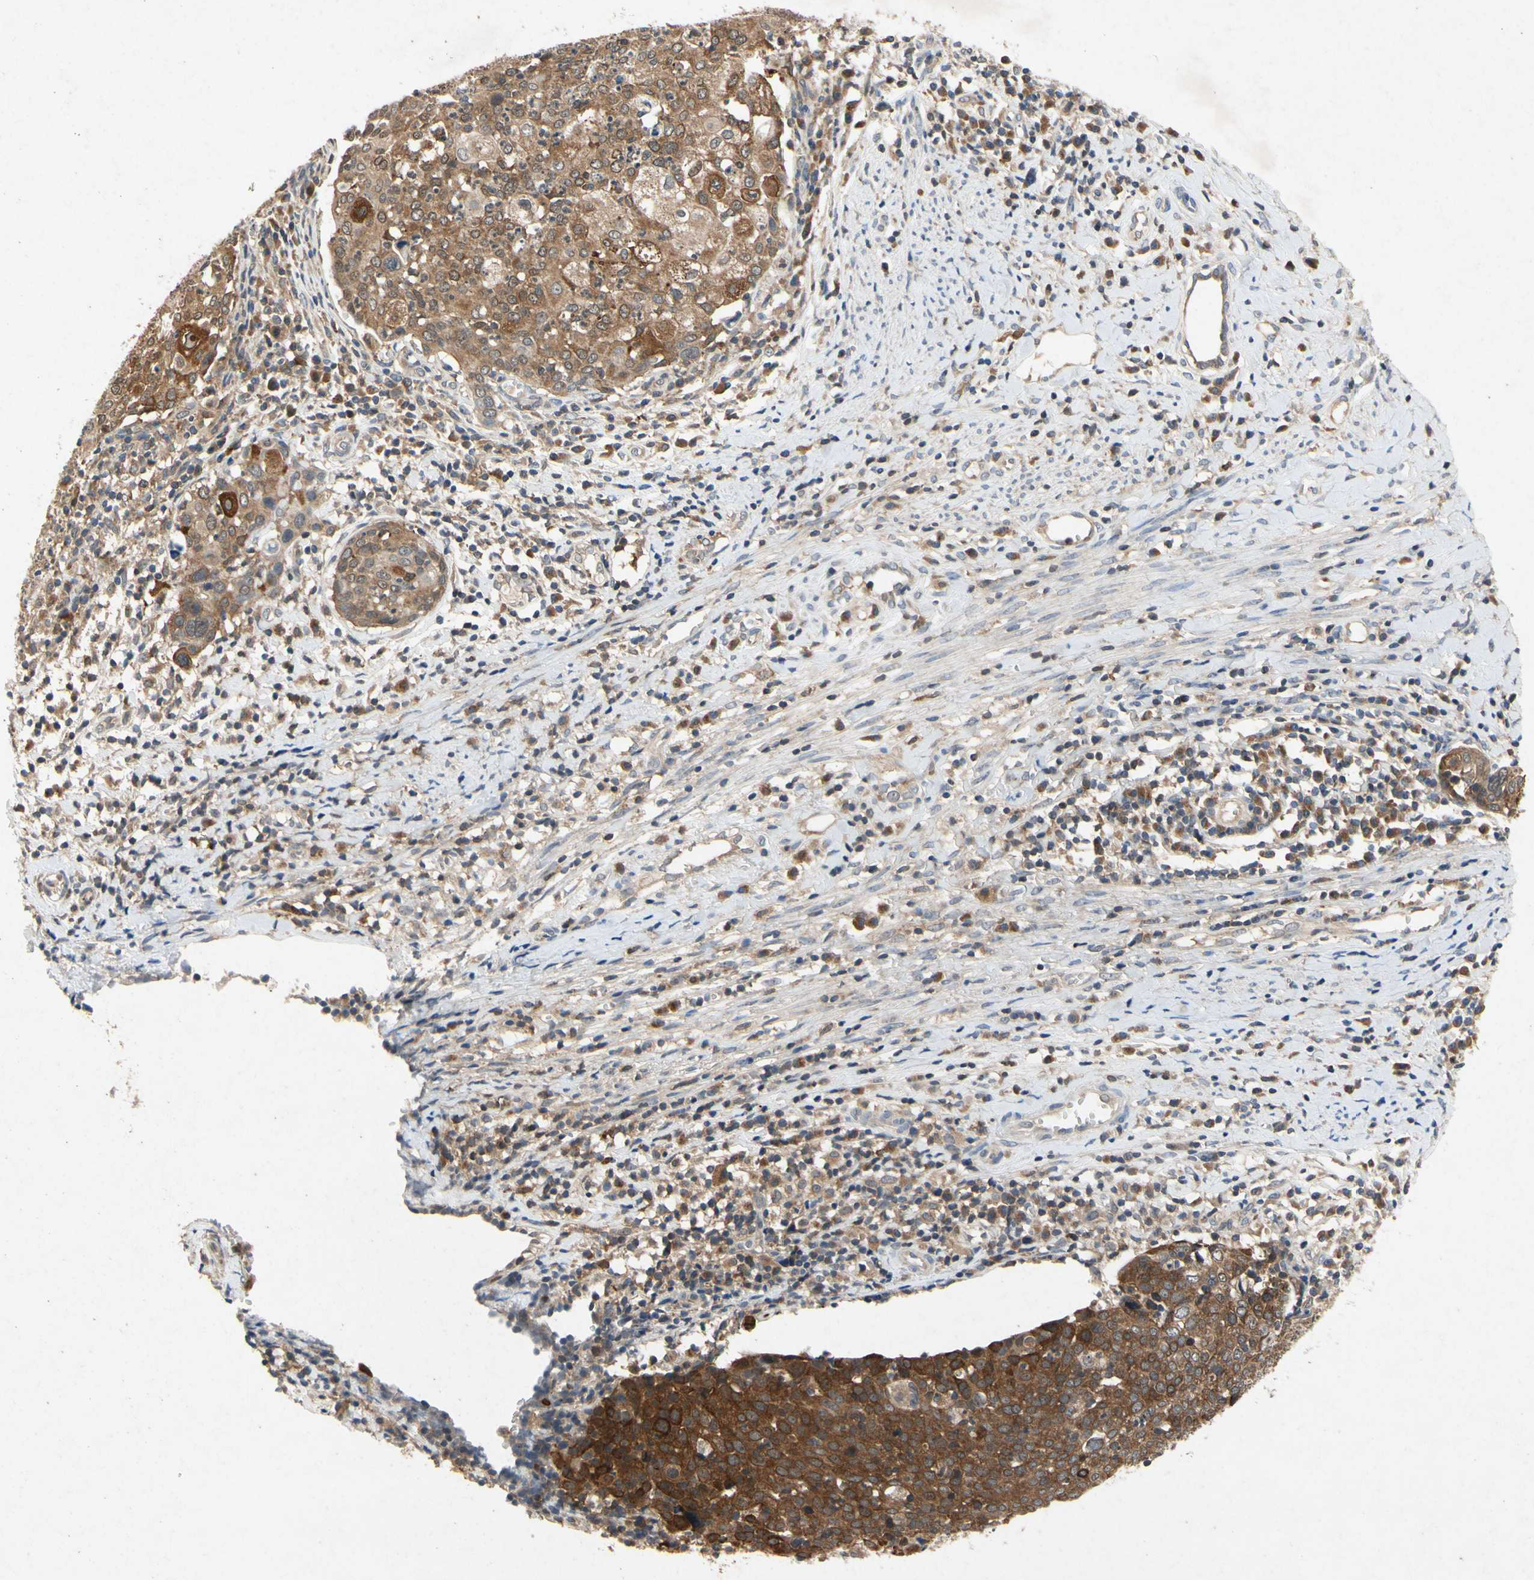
{"staining": {"intensity": "moderate", "quantity": ">75%", "location": "cytoplasmic/membranous"}, "tissue": "cervical cancer", "cell_type": "Tumor cells", "image_type": "cancer", "snomed": [{"axis": "morphology", "description": "Squamous cell carcinoma, NOS"}, {"axis": "topography", "description": "Cervix"}], "caption": "Human cervical cancer stained for a protein (brown) reveals moderate cytoplasmic/membranous positive staining in about >75% of tumor cells.", "gene": "RPS6KA1", "patient": {"sex": "female", "age": 40}}